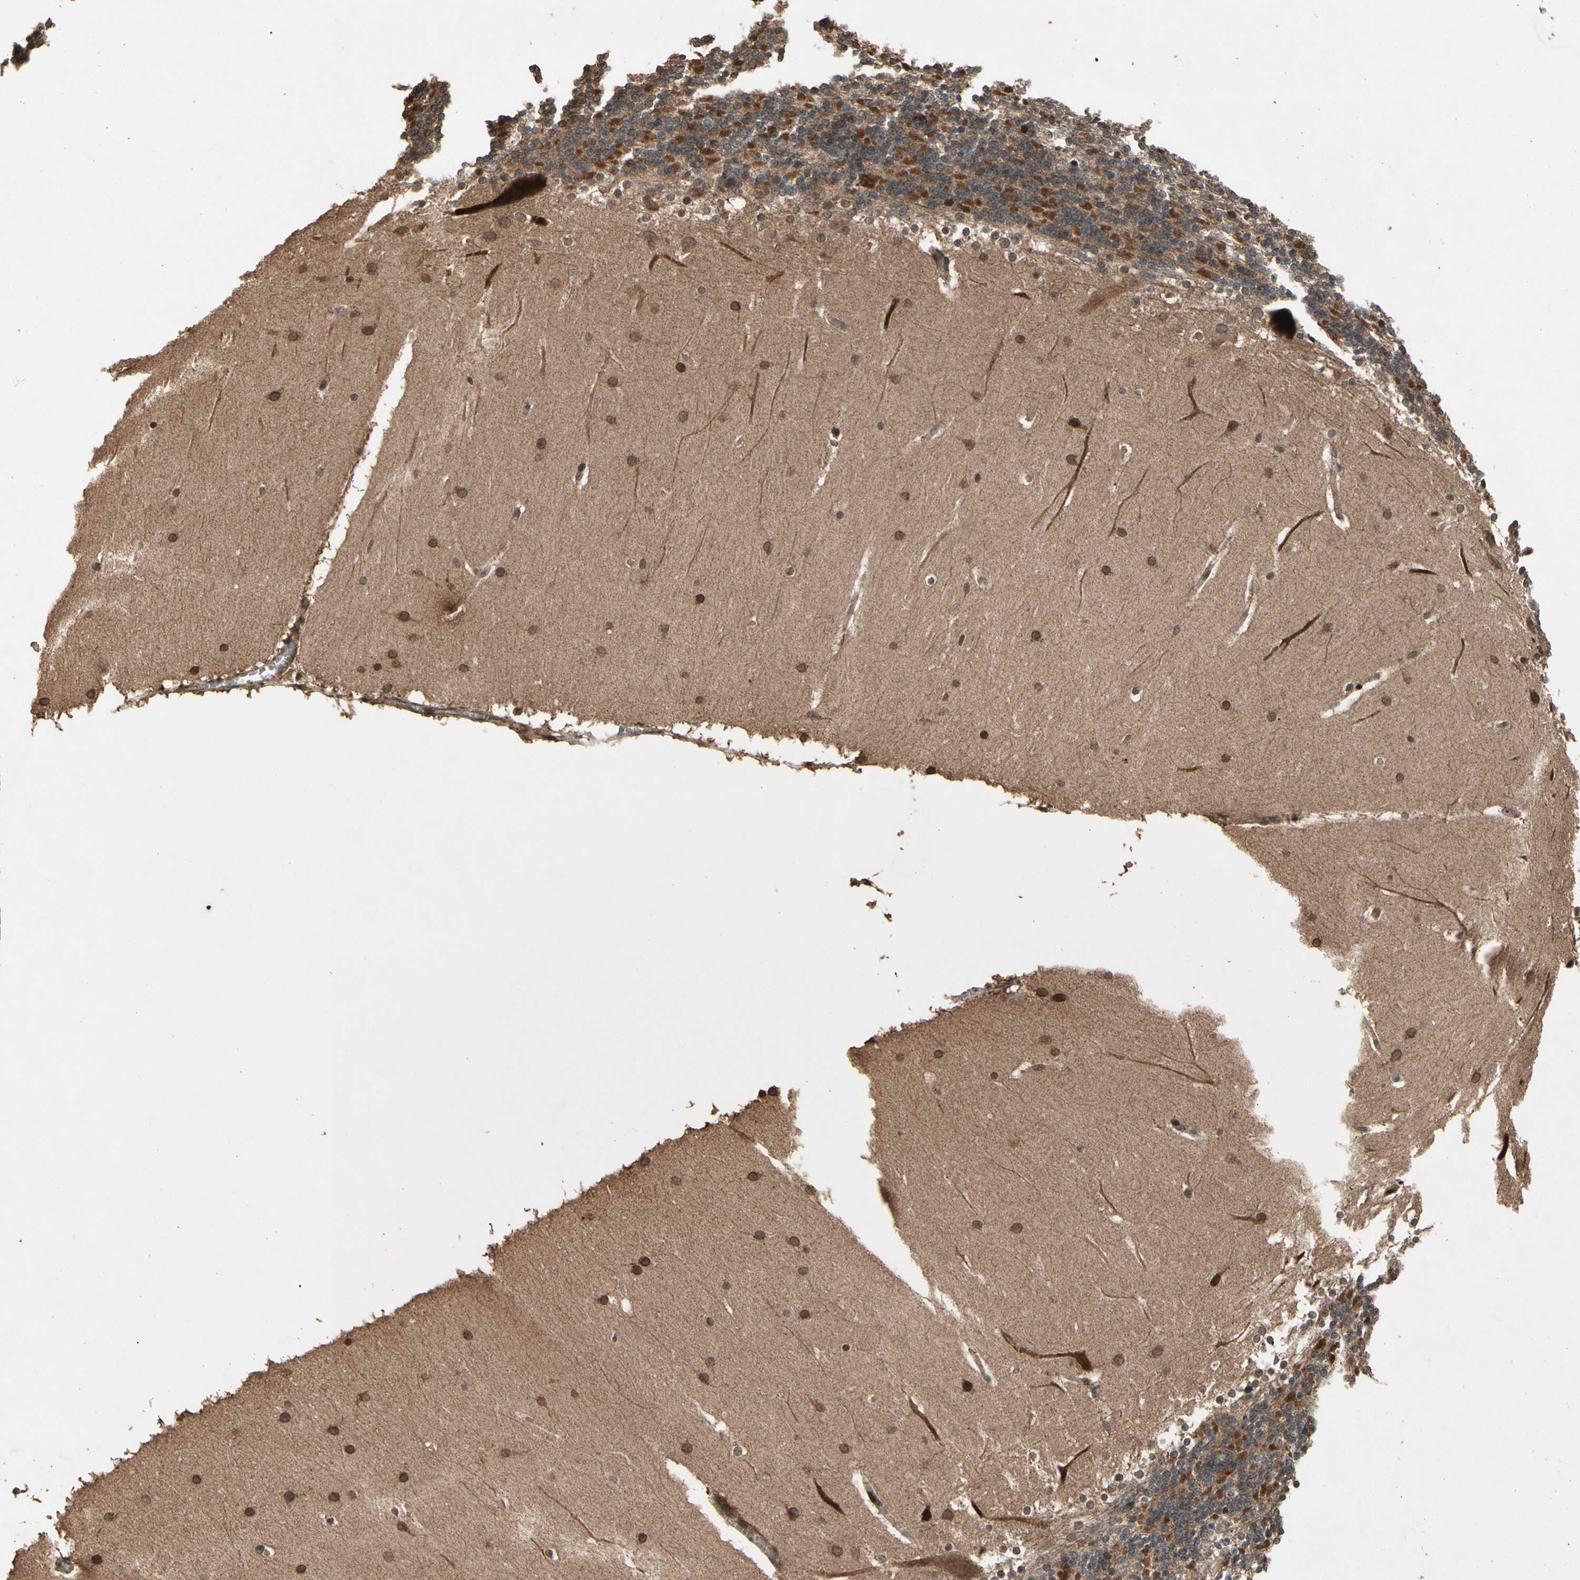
{"staining": {"intensity": "moderate", "quantity": ">75%", "location": "cytoplasmic/membranous"}, "tissue": "cerebellum", "cell_type": "Cells in granular layer", "image_type": "normal", "snomed": [{"axis": "morphology", "description": "Normal tissue, NOS"}, {"axis": "topography", "description": "Cerebellum"}], "caption": "An IHC histopathology image of normal tissue is shown. Protein staining in brown shows moderate cytoplasmic/membranous positivity in cerebellum within cells in granular layer.", "gene": "CSF1R", "patient": {"sex": "female", "age": 19}}